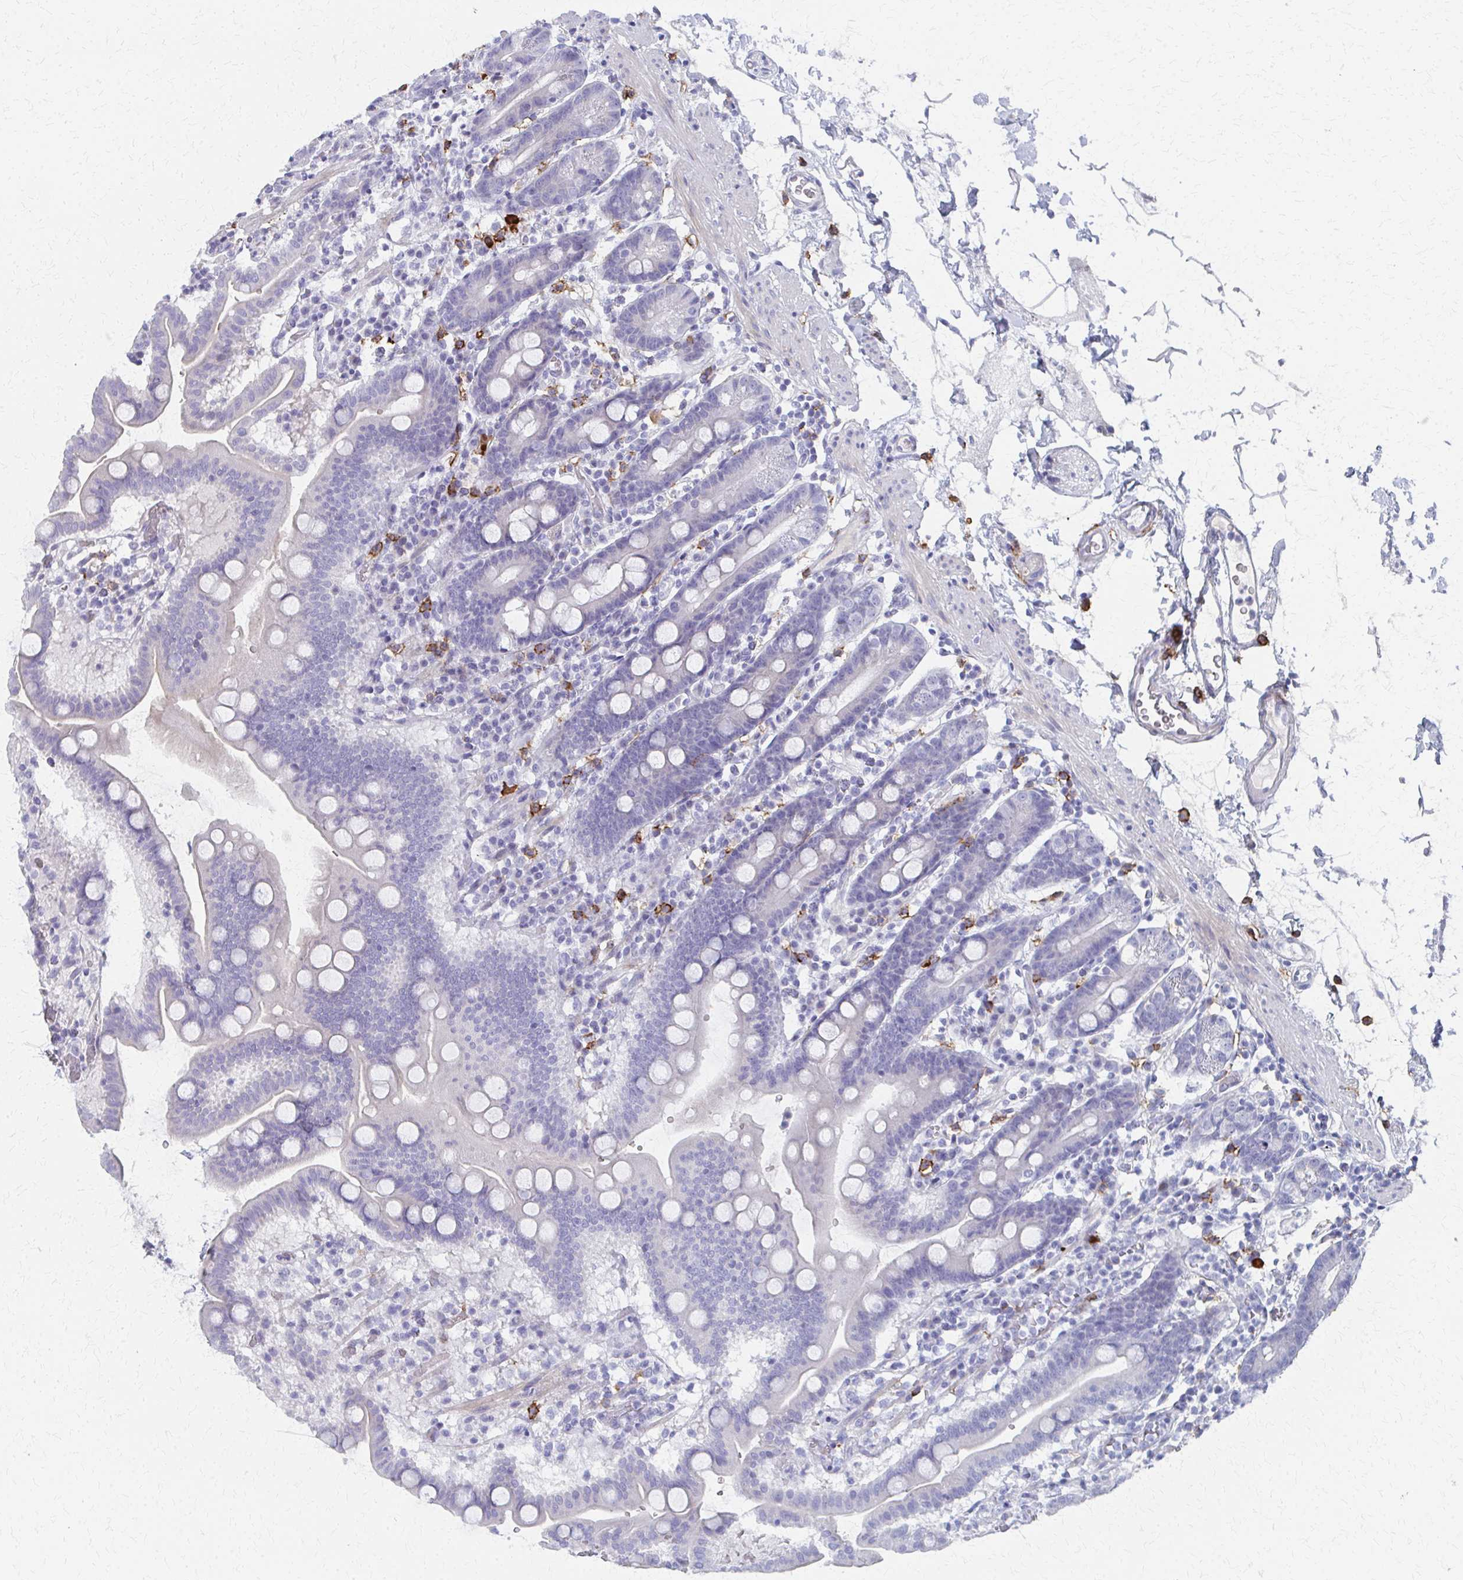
{"staining": {"intensity": "negative", "quantity": "none", "location": "none"}, "tissue": "duodenum", "cell_type": "Glandular cells", "image_type": "normal", "snomed": [{"axis": "morphology", "description": "Normal tissue, NOS"}, {"axis": "topography", "description": "Pancreas"}, {"axis": "topography", "description": "Duodenum"}], "caption": "Duodenum stained for a protein using immunohistochemistry (IHC) demonstrates no expression glandular cells.", "gene": "MS4A2", "patient": {"sex": "male", "age": 59}}